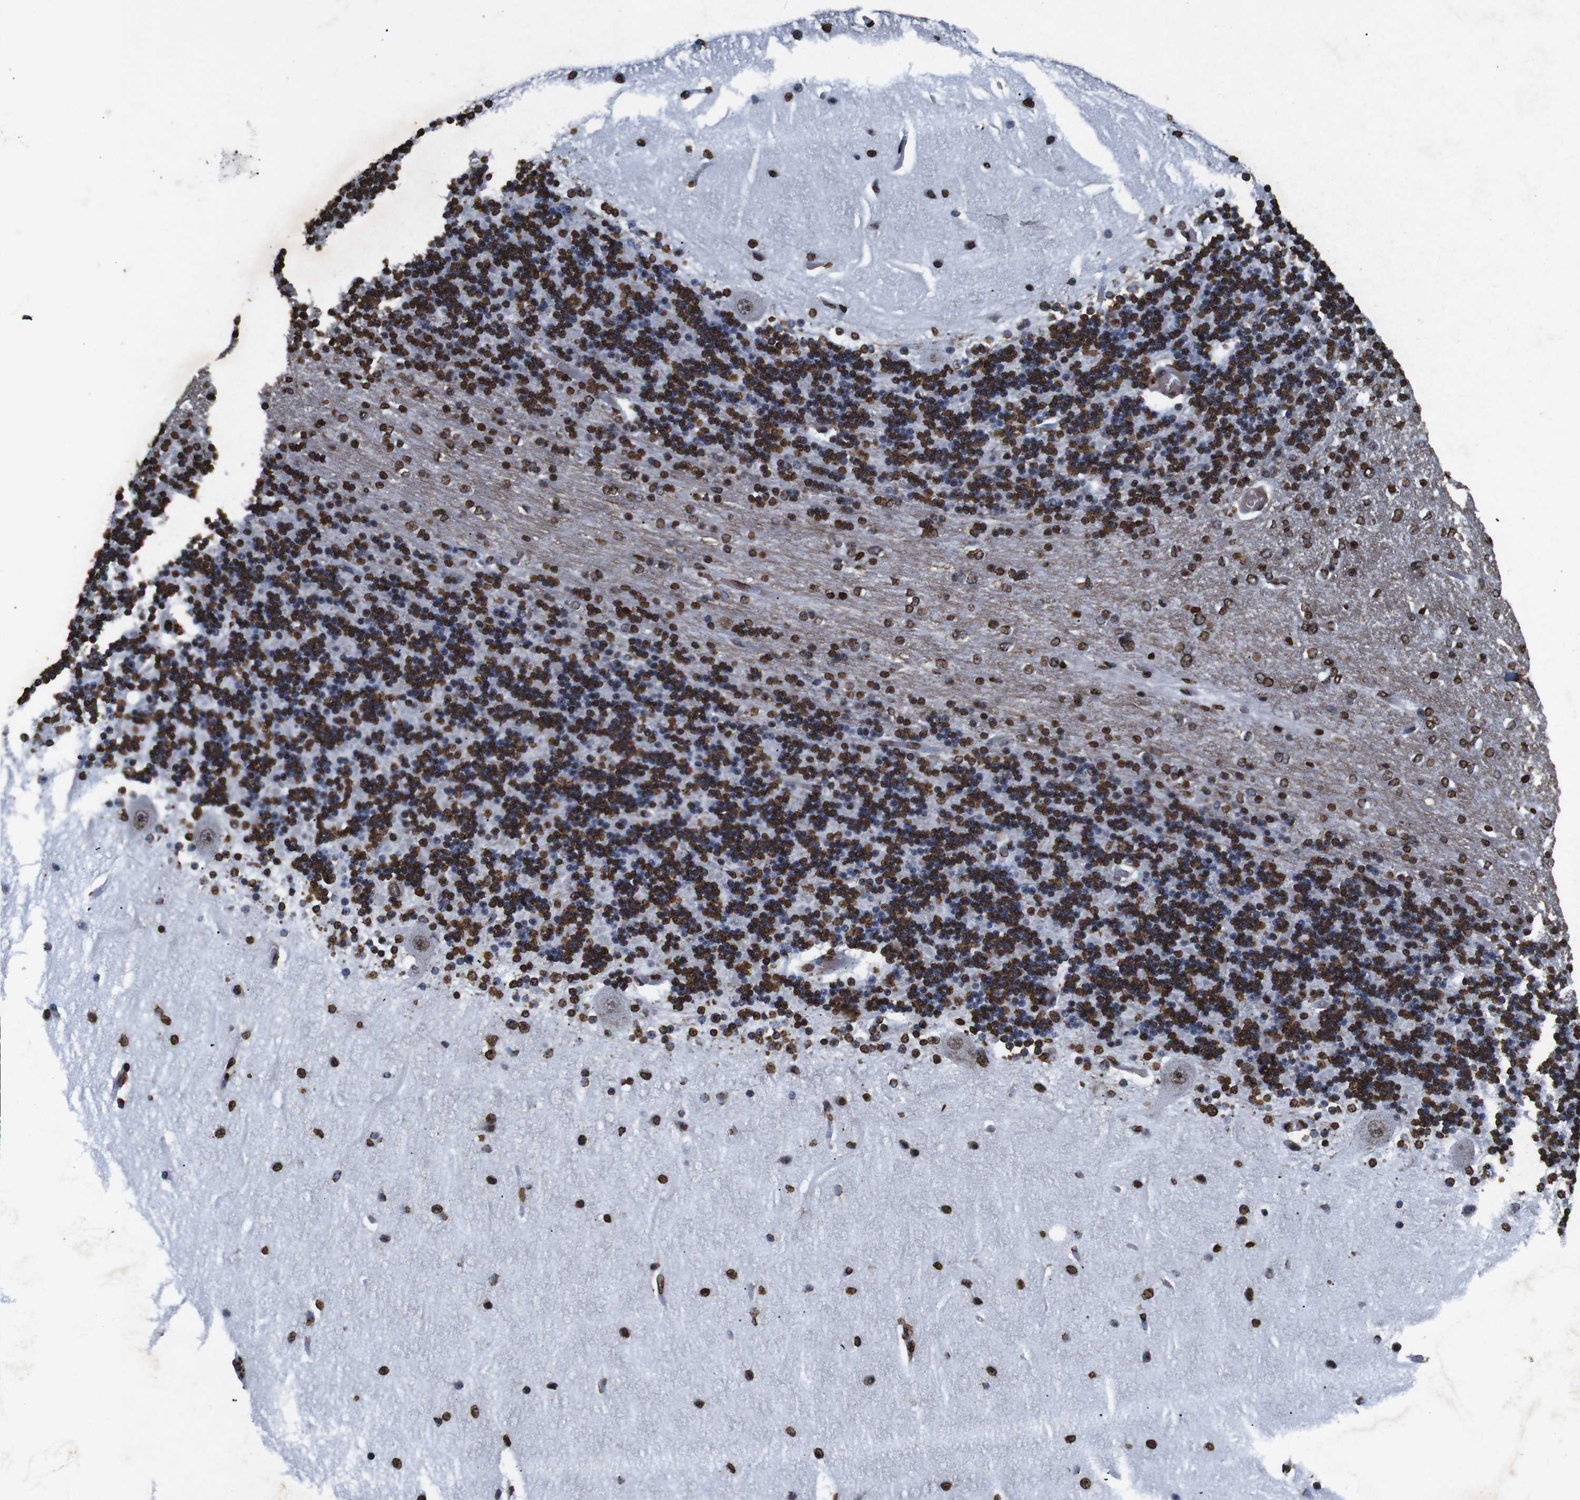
{"staining": {"intensity": "strong", "quantity": ">75%", "location": "nuclear"}, "tissue": "cerebellum", "cell_type": "Cells in granular layer", "image_type": "normal", "snomed": [{"axis": "morphology", "description": "Normal tissue, NOS"}, {"axis": "topography", "description": "Cerebellum"}], "caption": "High-power microscopy captured an IHC photomicrograph of benign cerebellum, revealing strong nuclear staining in approximately >75% of cells in granular layer.", "gene": "MDM2", "patient": {"sex": "female", "age": 54}}